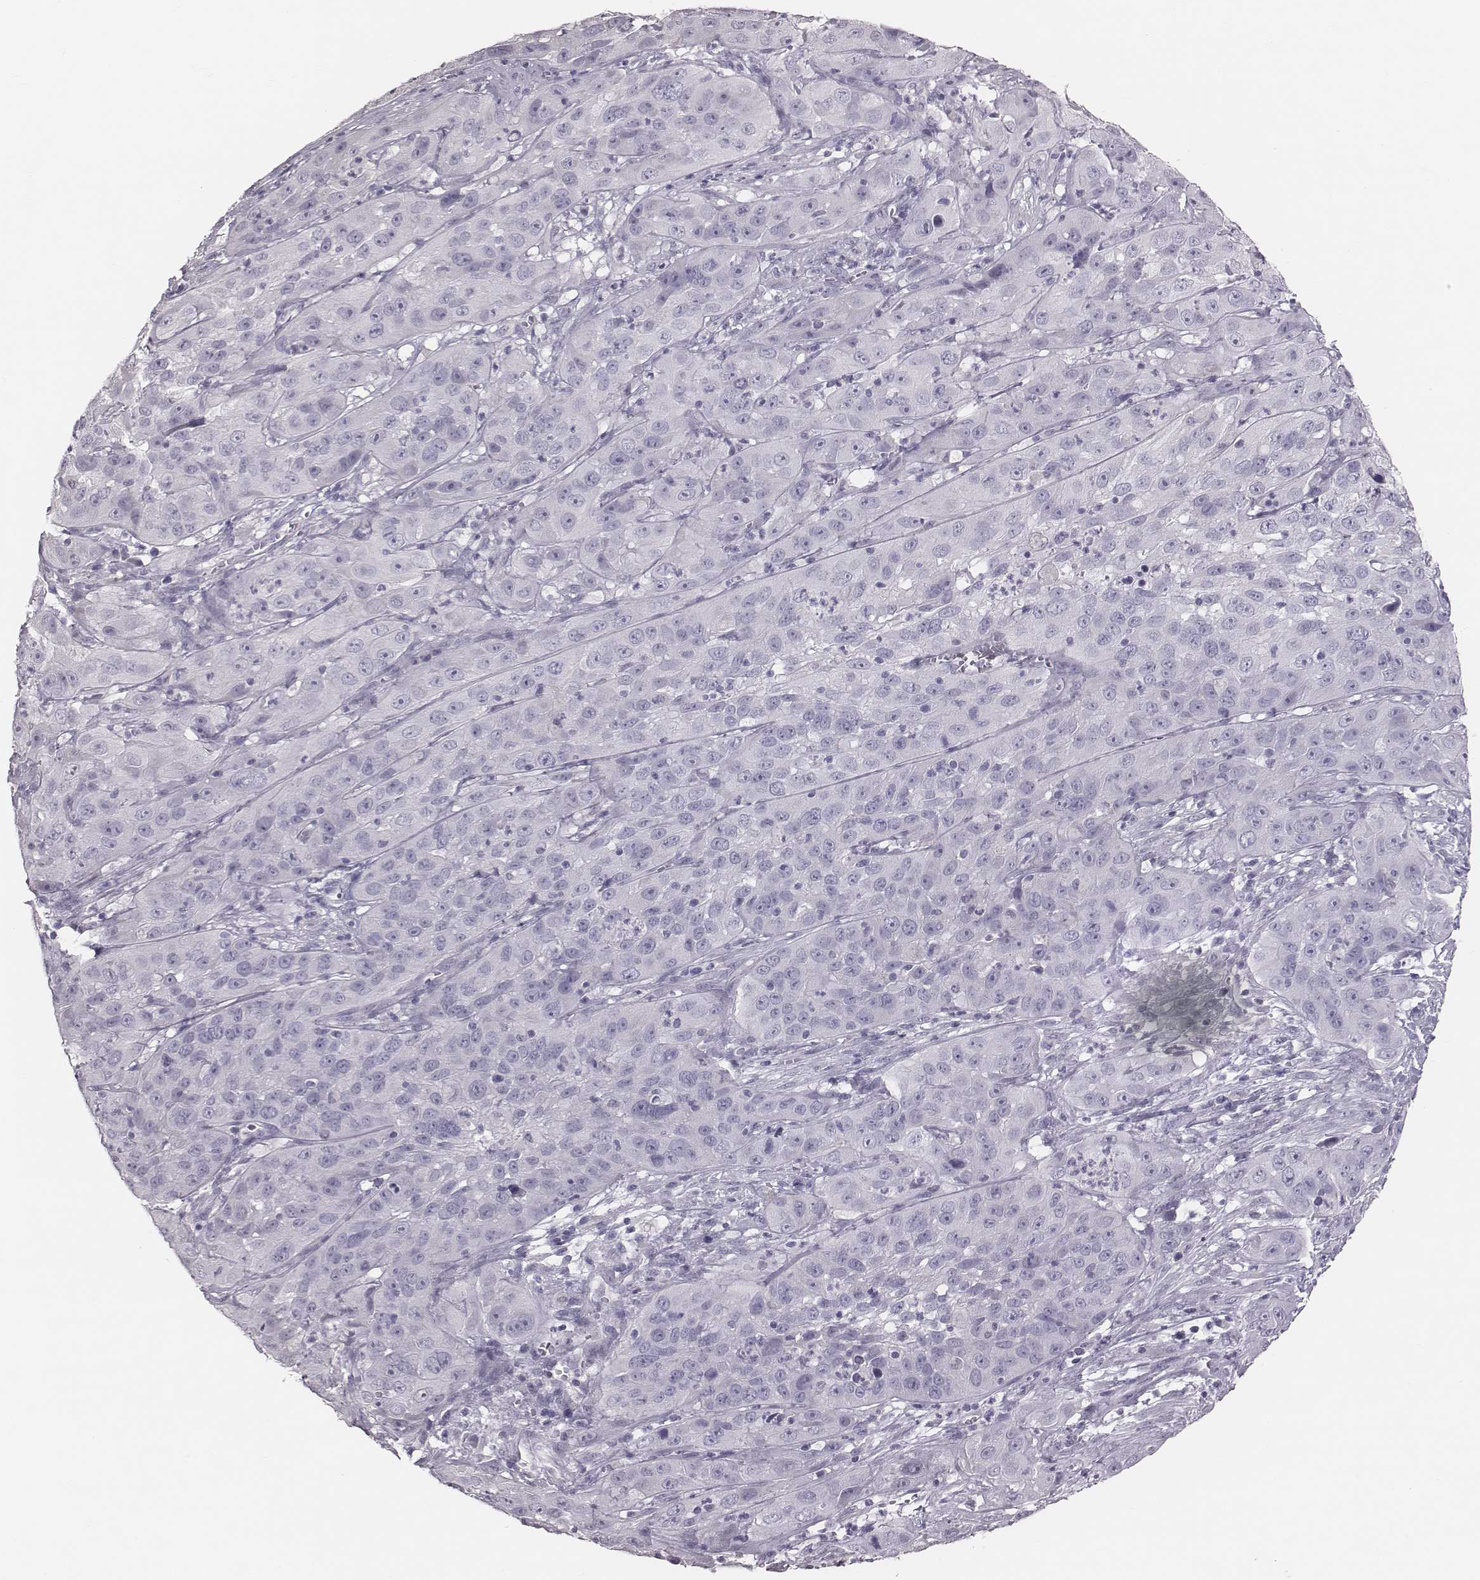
{"staining": {"intensity": "negative", "quantity": "none", "location": "none"}, "tissue": "cervical cancer", "cell_type": "Tumor cells", "image_type": "cancer", "snomed": [{"axis": "morphology", "description": "Squamous cell carcinoma, NOS"}, {"axis": "topography", "description": "Cervix"}], "caption": "Tumor cells are negative for brown protein staining in cervical squamous cell carcinoma.", "gene": "C6orf58", "patient": {"sex": "female", "age": 32}}